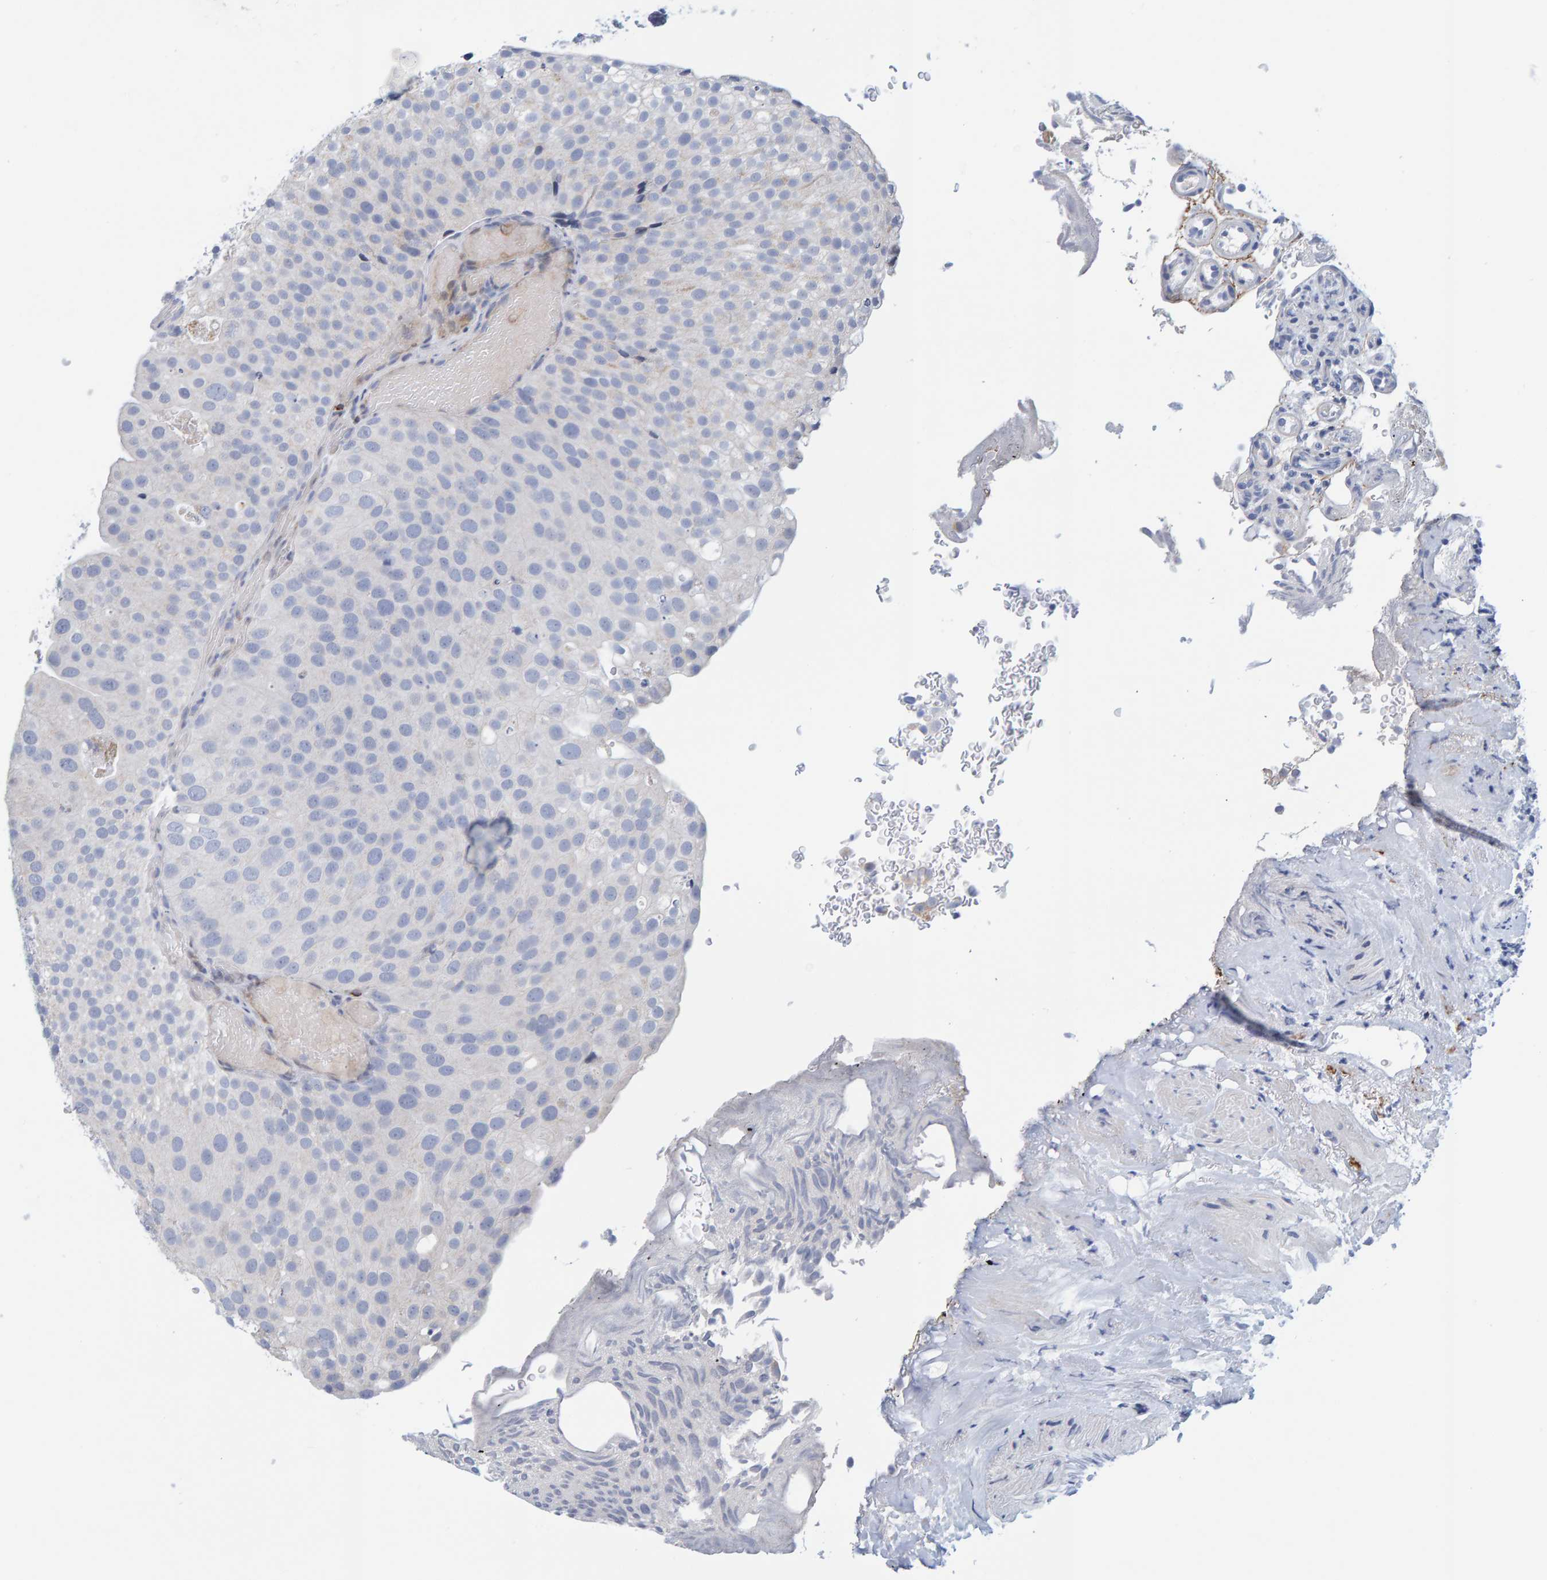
{"staining": {"intensity": "negative", "quantity": "none", "location": "none"}, "tissue": "urothelial cancer", "cell_type": "Tumor cells", "image_type": "cancer", "snomed": [{"axis": "morphology", "description": "Urothelial carcinoma, Low grade"}, {"axis": "topography", "description": "Urinary bladder"}], "caption": "A histopathology image of human low-grade urothelial carcinoma is negative for staining in tumor cells.", "gene": "ZC3H3", "patient": {"sex": "male", "age": 78}}